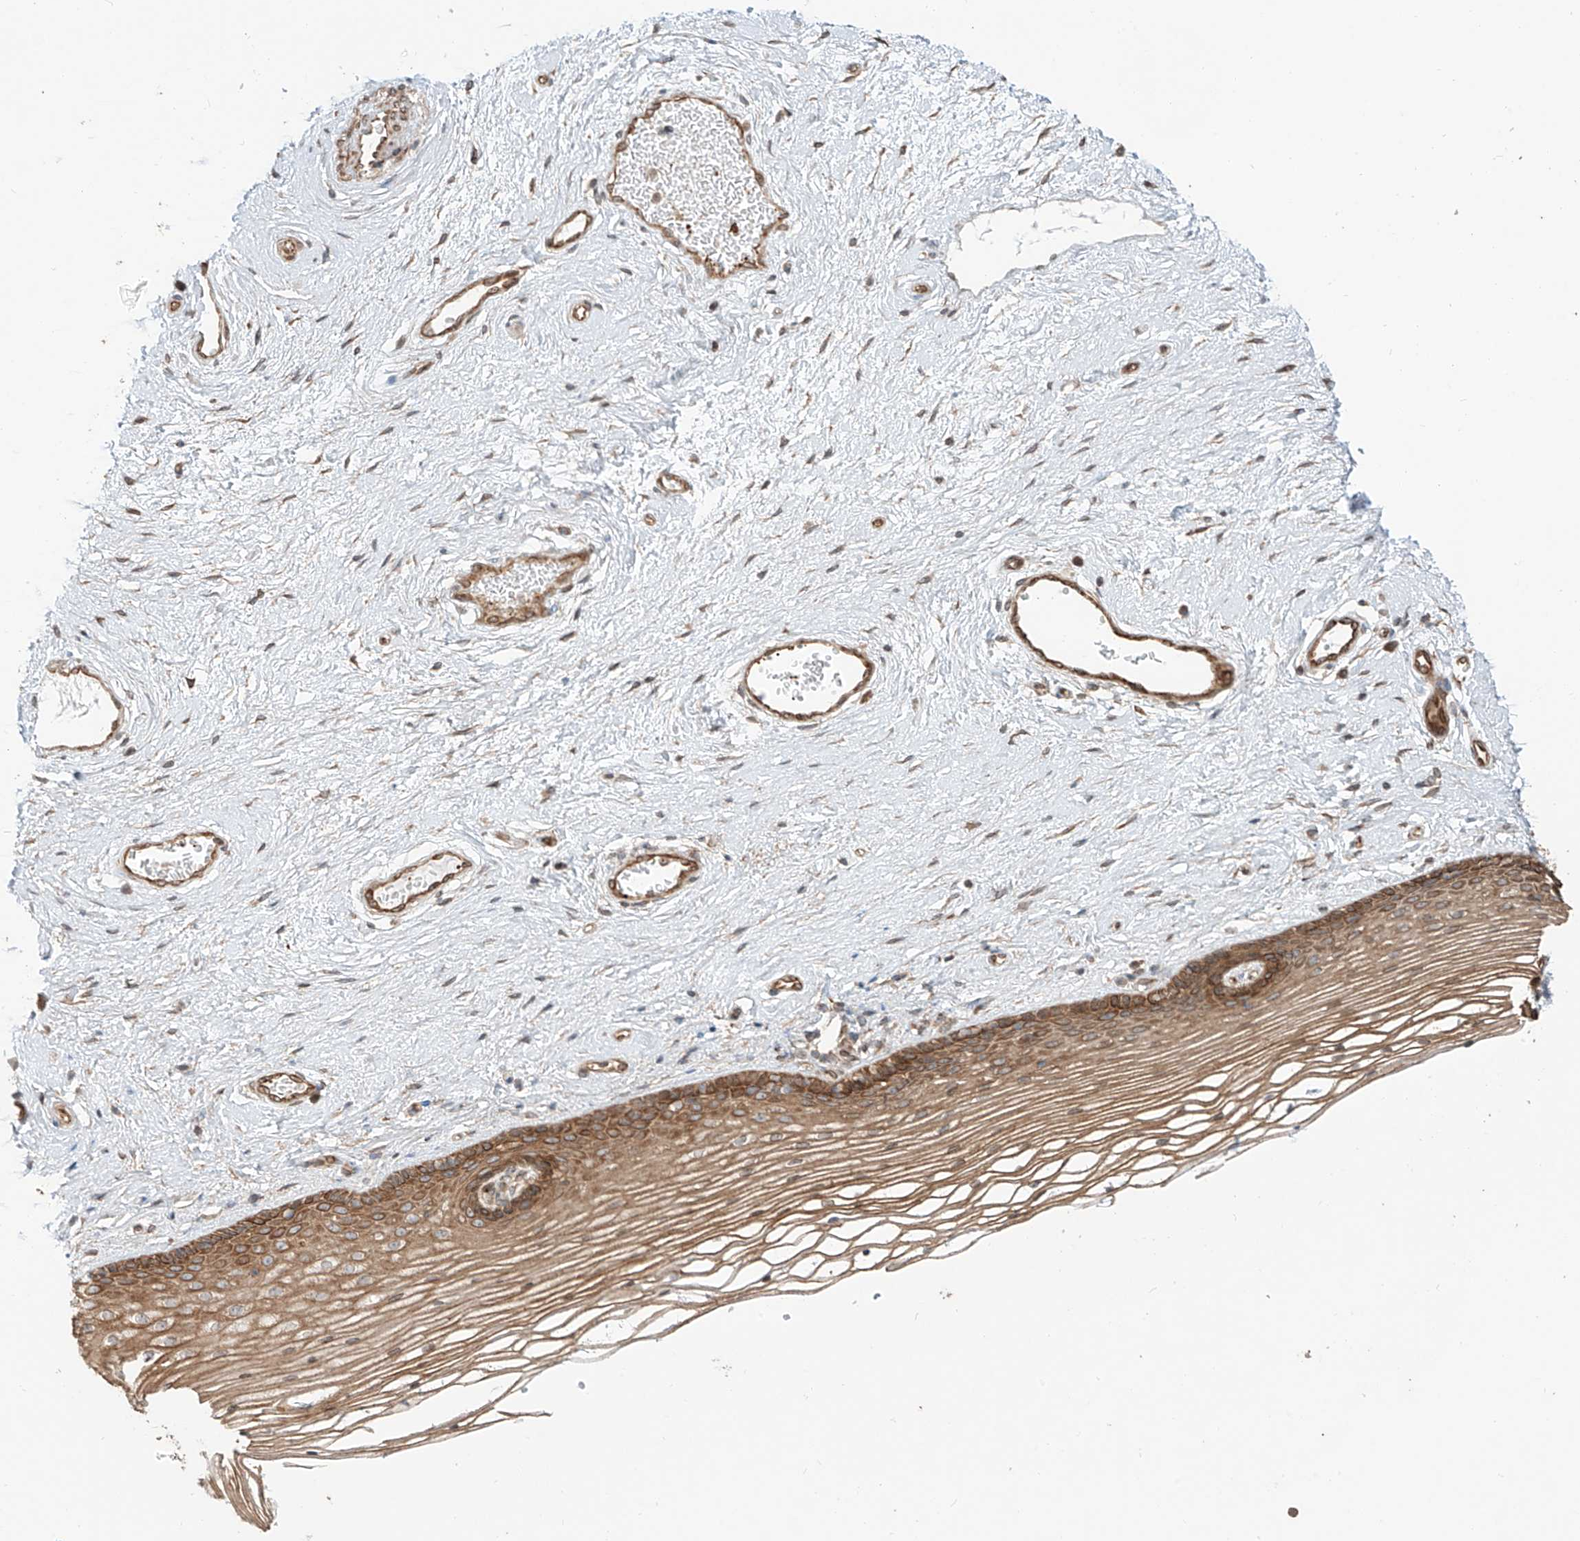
{"staining": {"intensity": "moderate", "quantity": ">75%", "location": "cytoplasmic/membranous"}, "tissue": "vagina", "cell_type": "Squamous epithelial cells", "image_type": "normal", "snomed": [{"axis": "morphology", "description": "Normal tissue, NOS"}, {"axis": "topography", "description": "Vagina"}], "caption": "Moderate cytoplasmic/membranous staining is appreciated in about >75% of squamous epithelial cells in benign vagina.", "gene": "CEP162", "patient": {"sex": "female", "age": 46}}